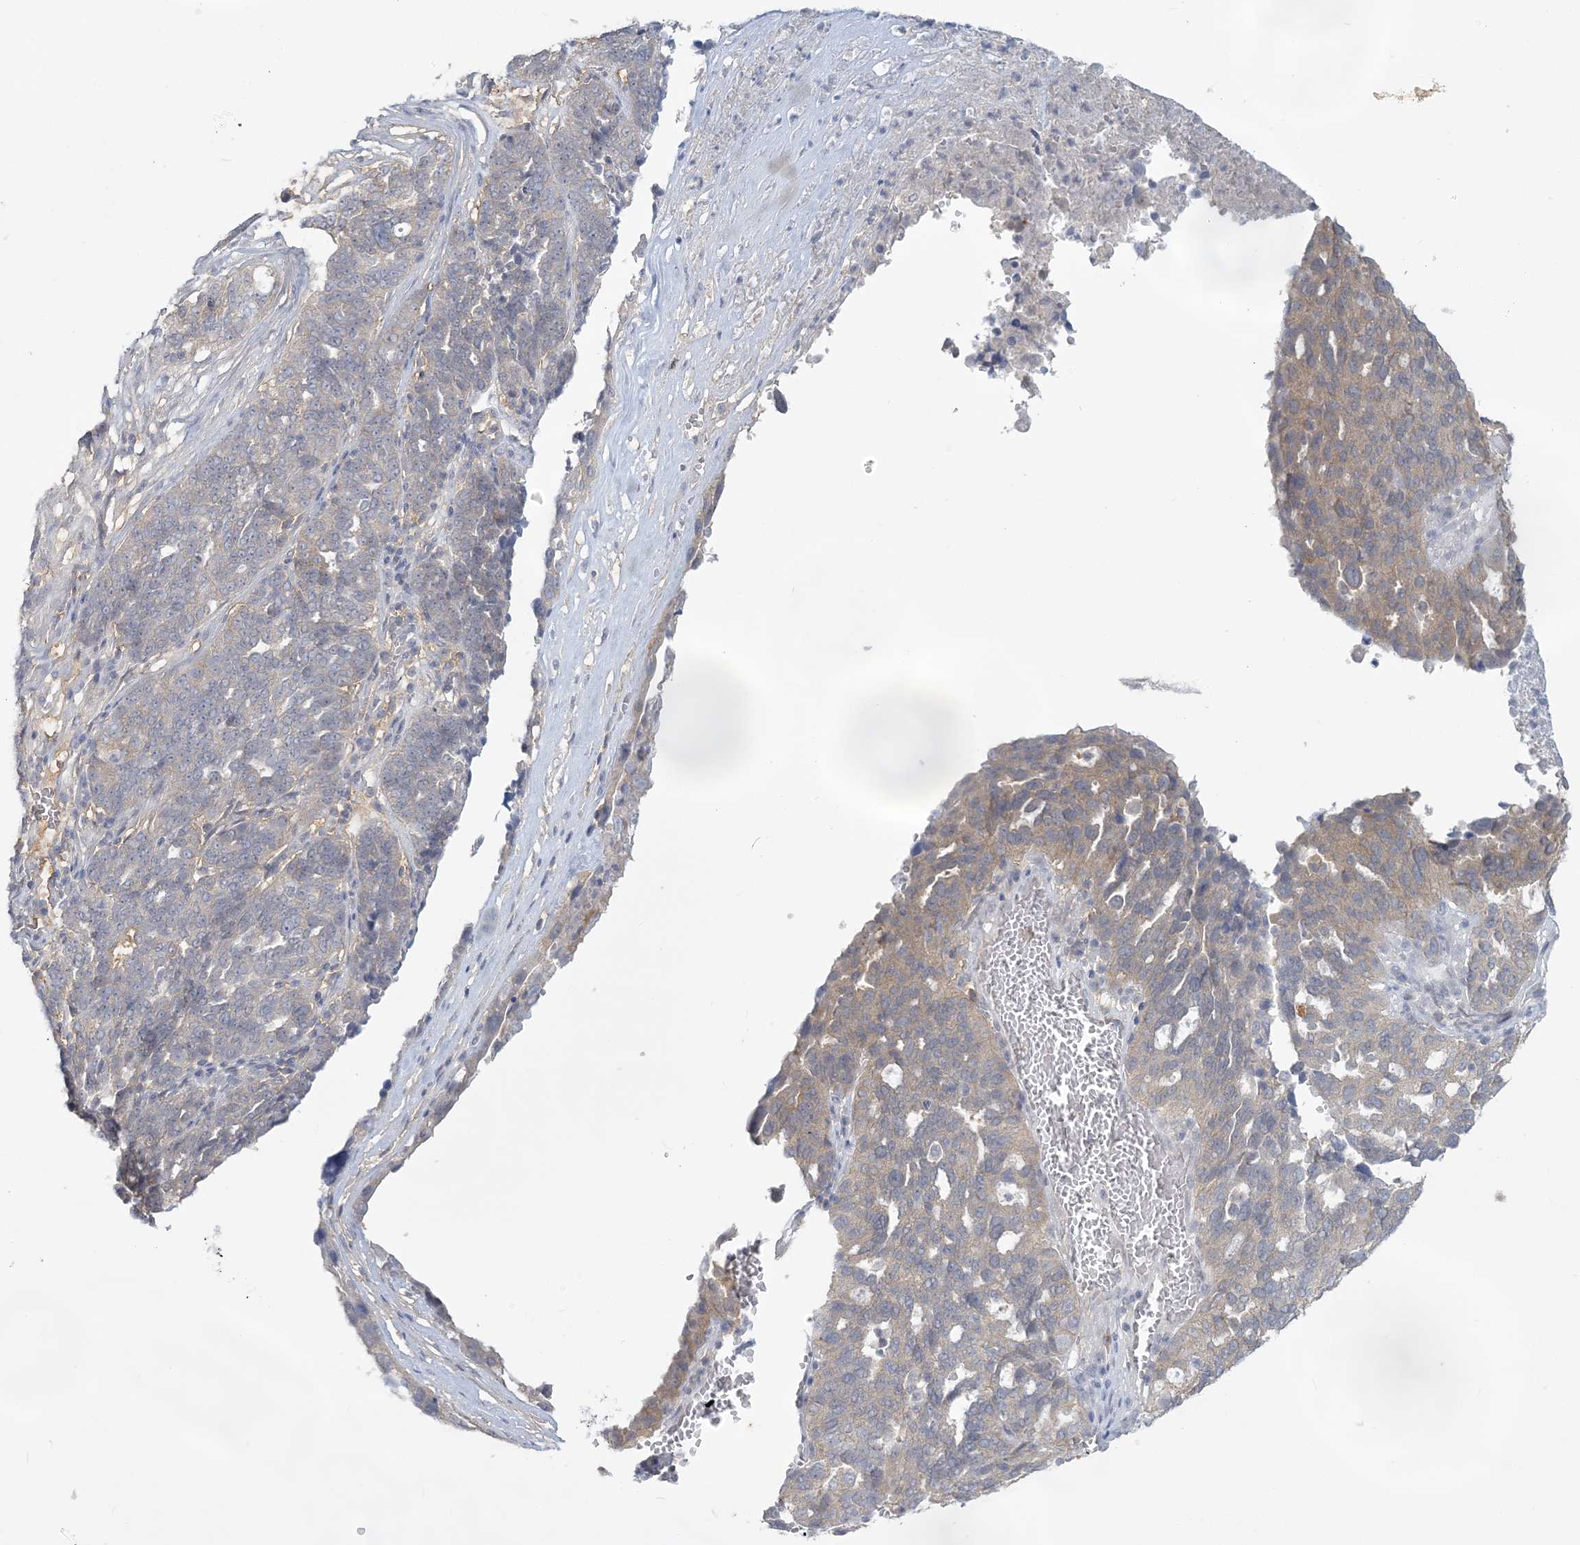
{"staining": {"intensity": "weak", "quantity": "25%-75%", "location": "cytoplasmic/membranous"}, "tissue": "ovarian cancer", "cell_type": "Tumor cells", "image_type": "cancer", "snomed": [{"axis": "morphology", "description": "Cystadenocarcinoma, serous, NOS"}, {"axis": "topography", "description": "Ovary"}], "caption": "Protein positivity by IHC reveals weak cytoplasmic/membranous expression in approximately 25%-75% of tumor cells in serous cystadenocarcinoma (ovarian). (IHC, brightfield microscopy, high magnification).", "gene": "ANKS1A", "patient": {"sex": "female", "age": 59}}